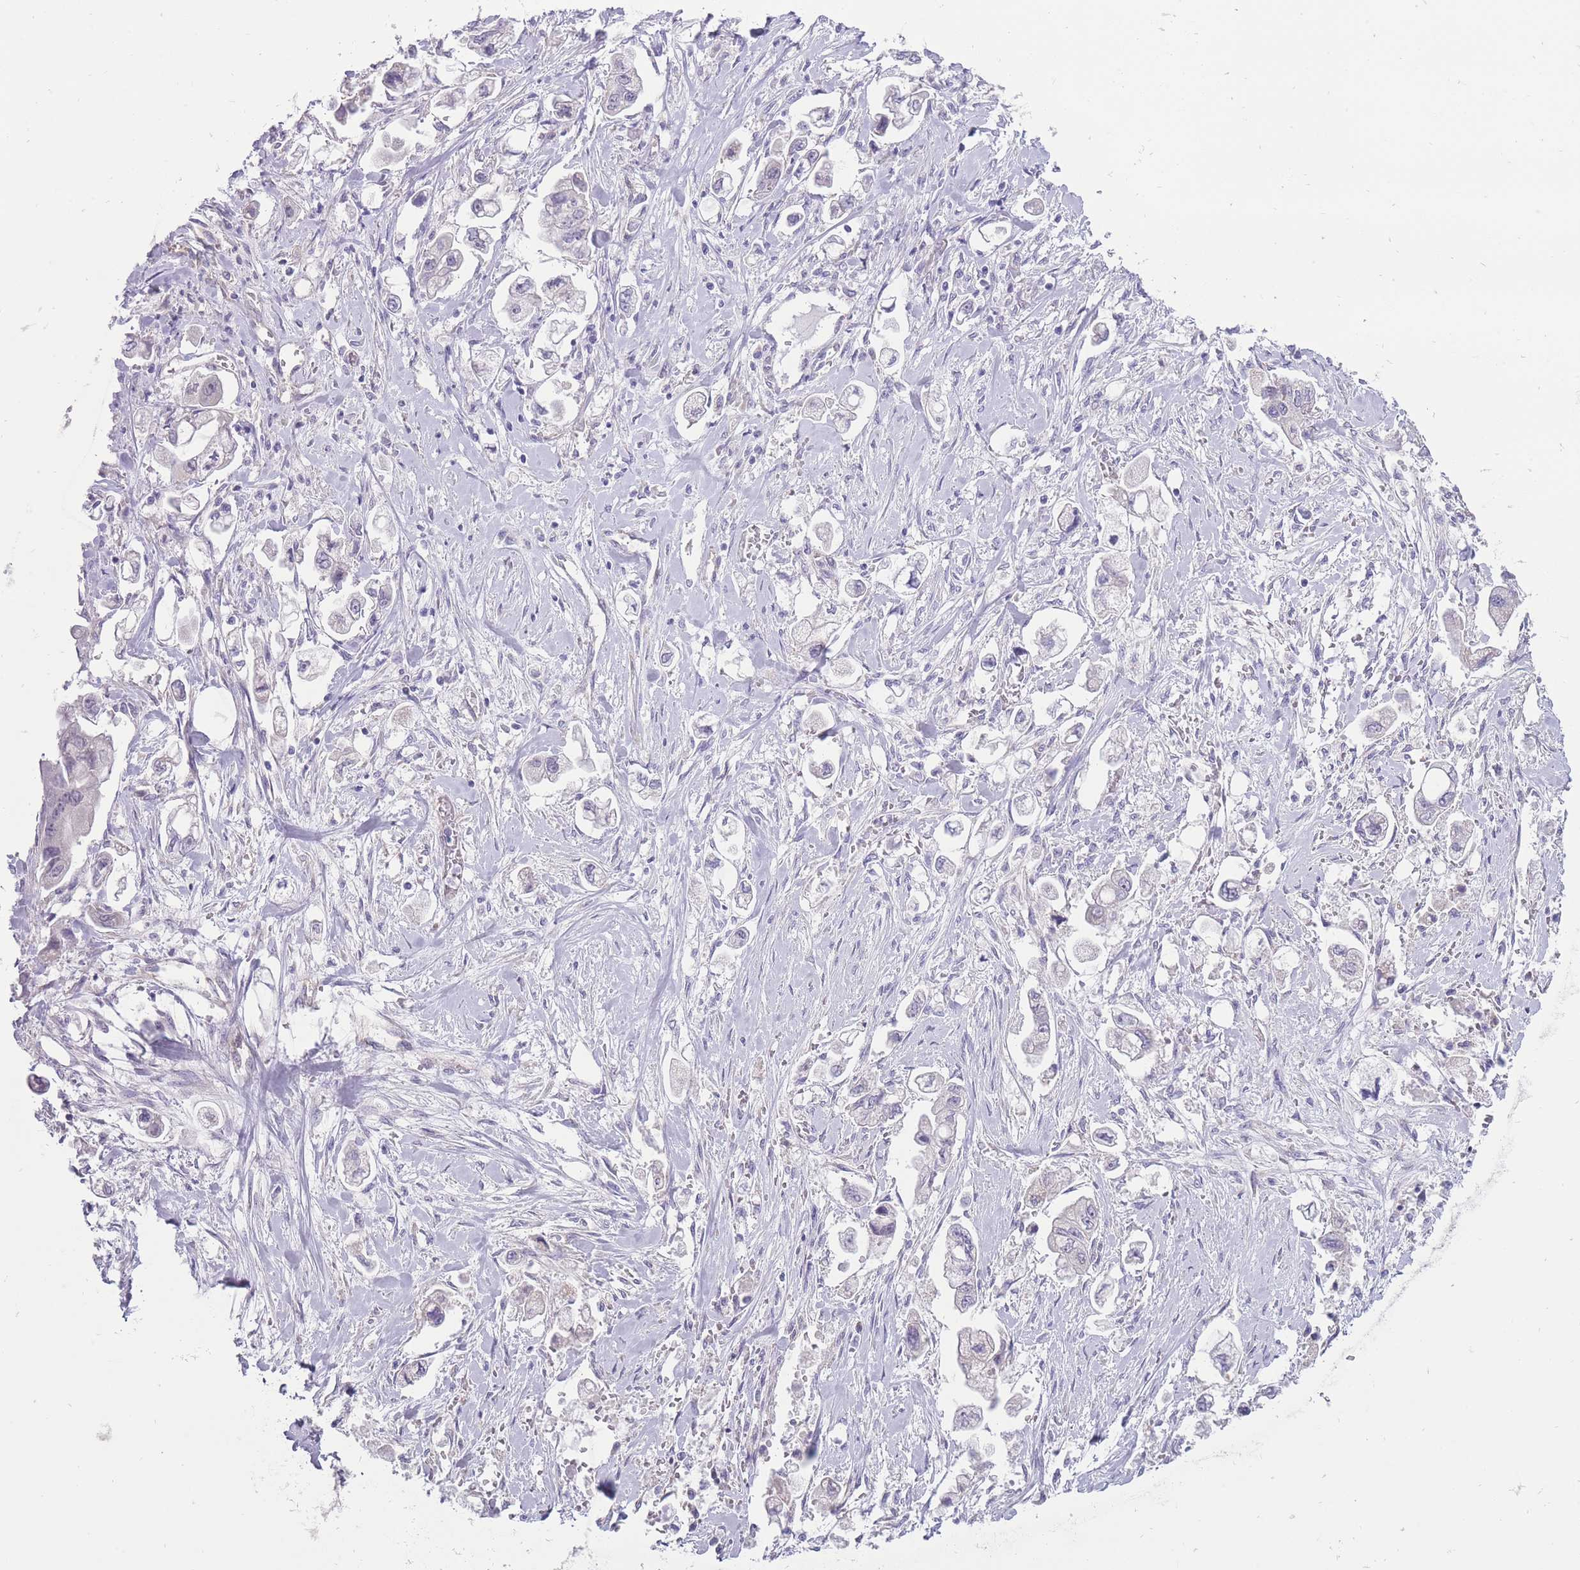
{"staining": {"intensity": "negative", "quantity": "none", "location": "none"}, "tissue": "stomach cancer", "cell_type": "Tumor cells", "image_type": "cancer", "snomed": [{"axis": "morphology", "description": "Adenocarcinoma, NOS"}, {"axis": "topography", "description": "Stomach"}], "caption": "A high-resolution histopathology image shows immunohistochemistry staining of stomach cancer, which shows no significant staining in tumor cells.", "gene": "ERICH4", "patient": {"sex": "male", "age": 62}}